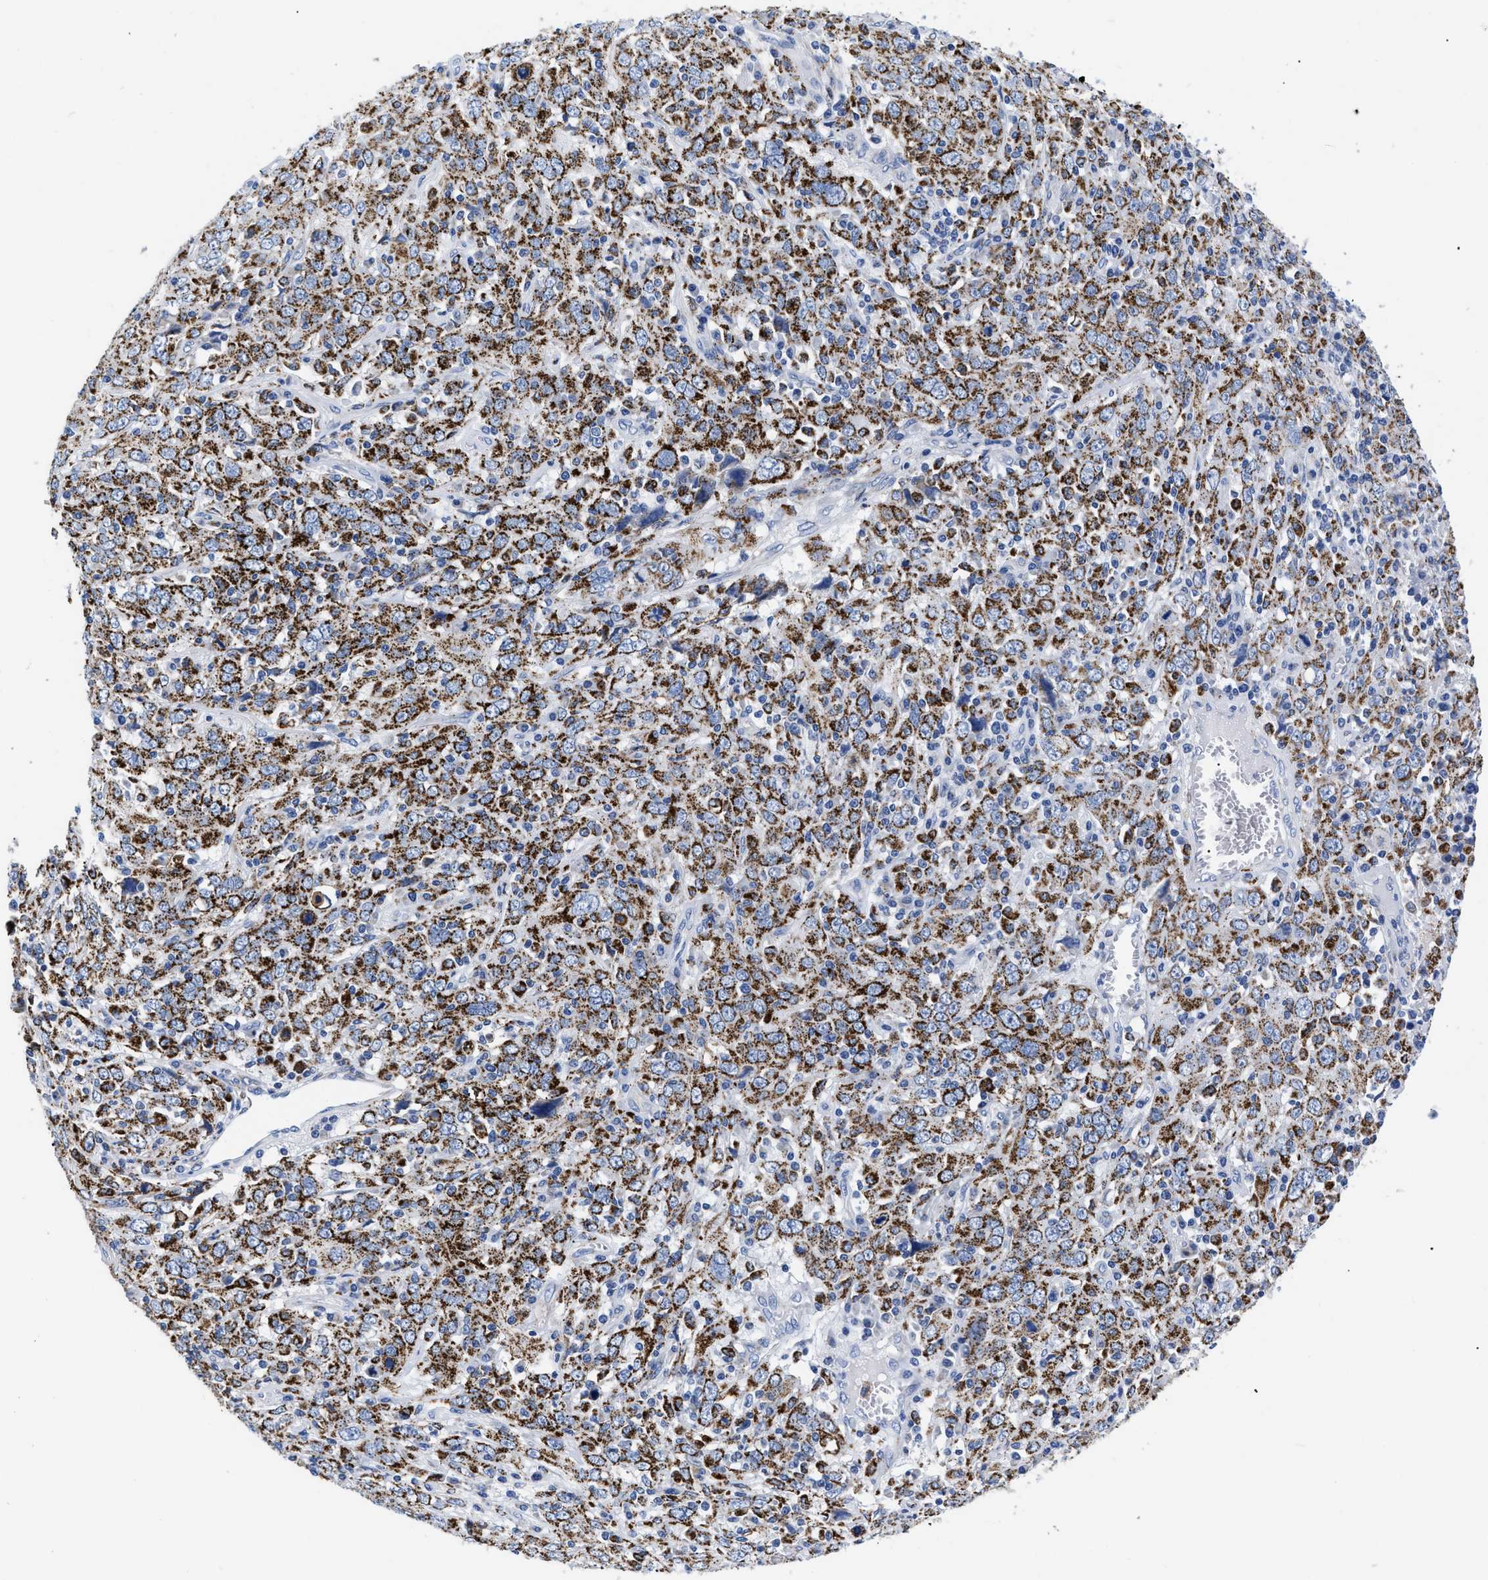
{"staining": {"intensity": "strong", "quantity": ">75%", "location": "cytoplasmic/membranous"}, "tissue": "cervical cancer", "cell_type": "Tumor cells", "image_type": "cancer", "snomed": [{"axis": "morphology", "description": "Squamous cell carcinoma, NOS"}, {"axis": "topography", "description": "Cervix"}], "caption": "Immunohistochemical staining of cervical squamous cell carcinoma reveals high levels of strong cytoplasmic/membranous staining in approximately >75% of tumor cells.", "gene": "GPR149", "patient": {"sex": "female", "age": 46}}